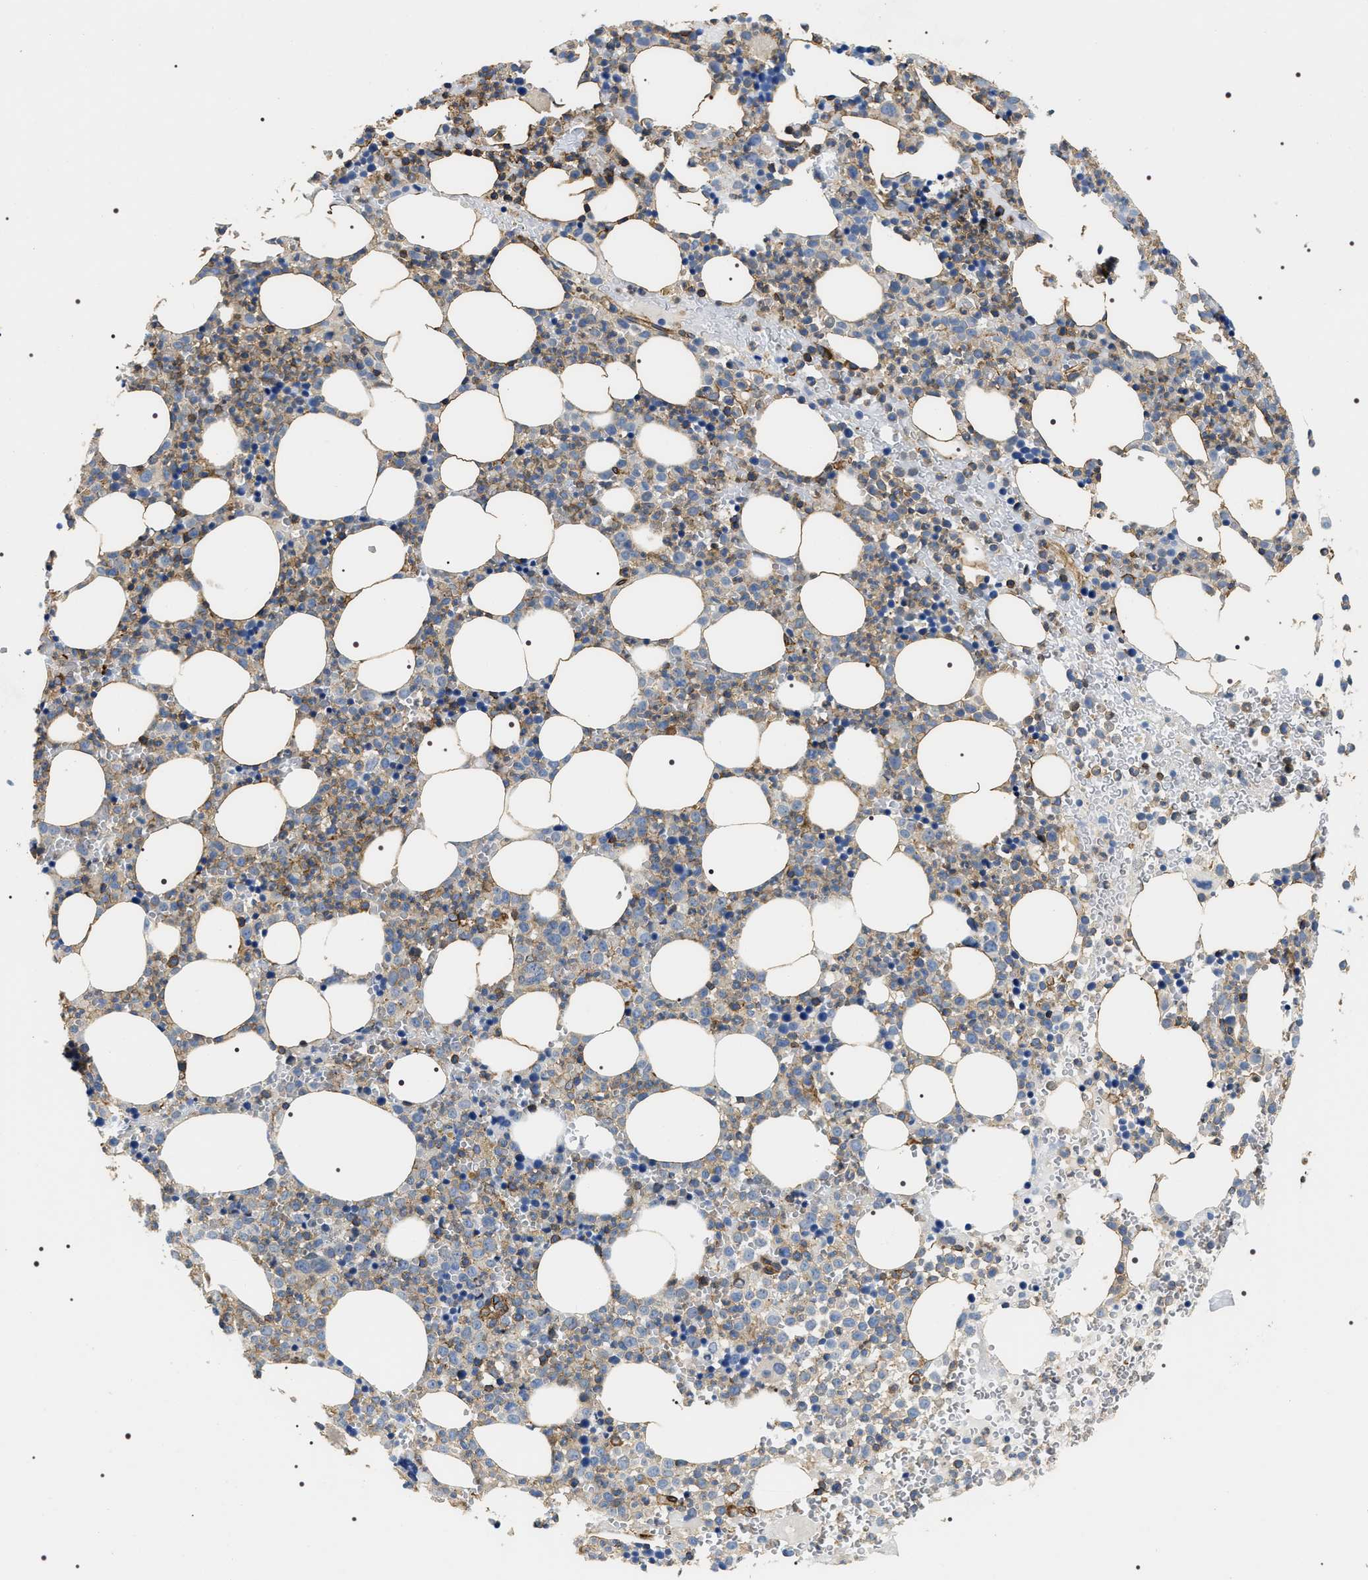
{"staining": {"intensity": "weak", "quantity": "25%-75%", "location": "cytoplasmic/membranous"}, "tissue": "bone marrow", "cell_type": "Hematopoietic cells", "image_type": "normal", "snomed": [{"axis": "morphology", "description": "Normal tissue, NOS"}, {"axis": "morphology", "description": "Inflammation, NOS"}, {"axis": "topography", "description": "Bone marrow"}], "caption": "A high-resolution photomicrograph shows IHC staining of benign bone marrow, which displays weak cytoplasmic/membranous staining in about 25%-75% of hematopoietic cells.", "gene": "ZC3HAV1L", "patient": {"sex": "female", "age": 67}}